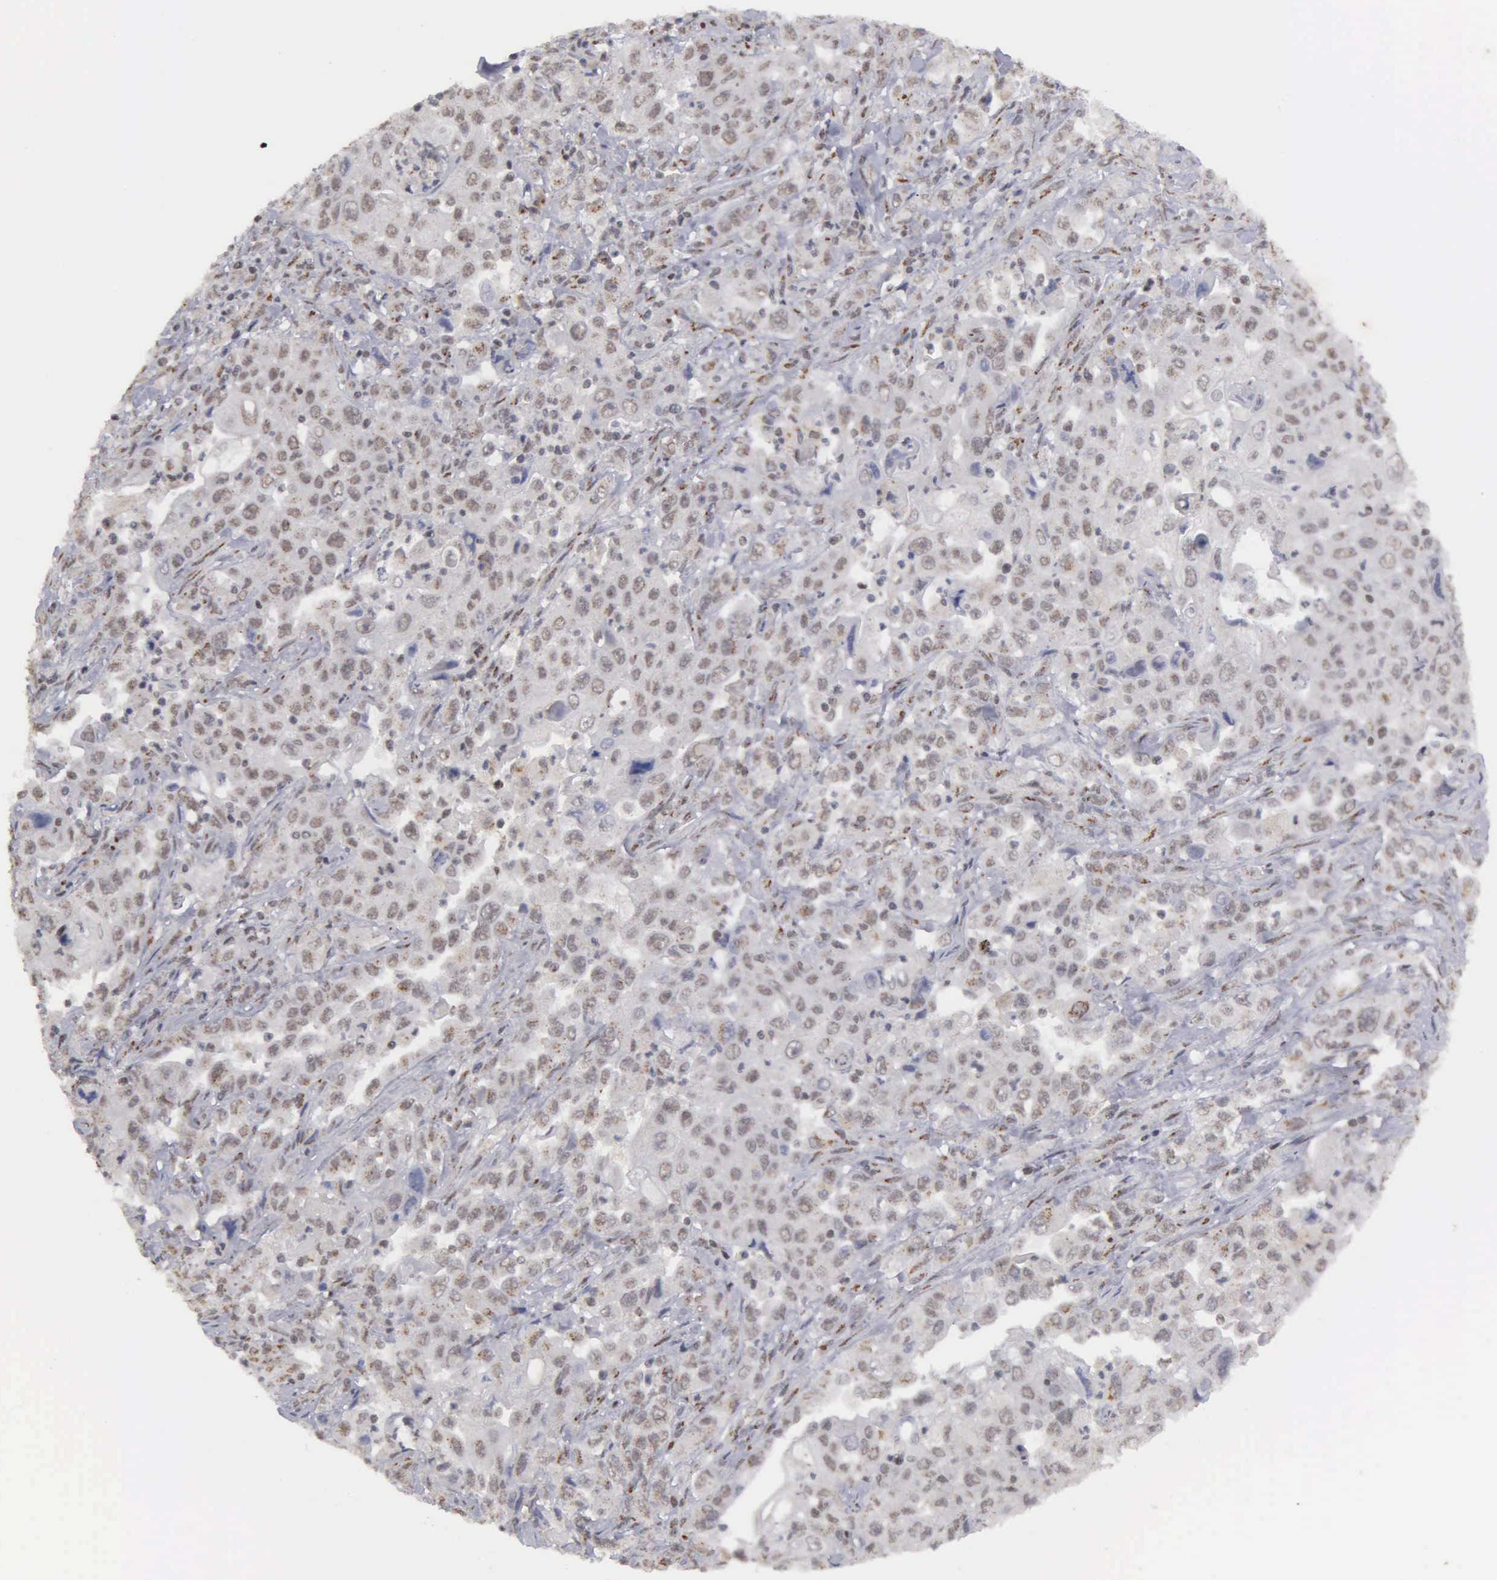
{"staining": {"intensity": "weak", "quantity": "25%-75%", "location": "nuclear"}, "tissue": "pancreatic cancer", "cell_type": "Tumor cells", "image_type": "cancer", "snomed": [{"axis": "morphology", "description": "Adenocarcinoma, NOS"}, {"axis": "topography", "description": "Pancreas"}], "caption": "High-magnification brightfield microscopy of pancreatic adenocarcinoma stained with DAB (3,3'-diaminobenzidine) (brown) and counterstained with hematoxylin (blue). tumor cells exhibit weak nuclear positivity is present in about25%-75% of cells. (DAB IHC, brown staining for protein, blue staining for nuclei).", "gene": "GTF2A1", "patient": {"sex": "male", "age": 70}}